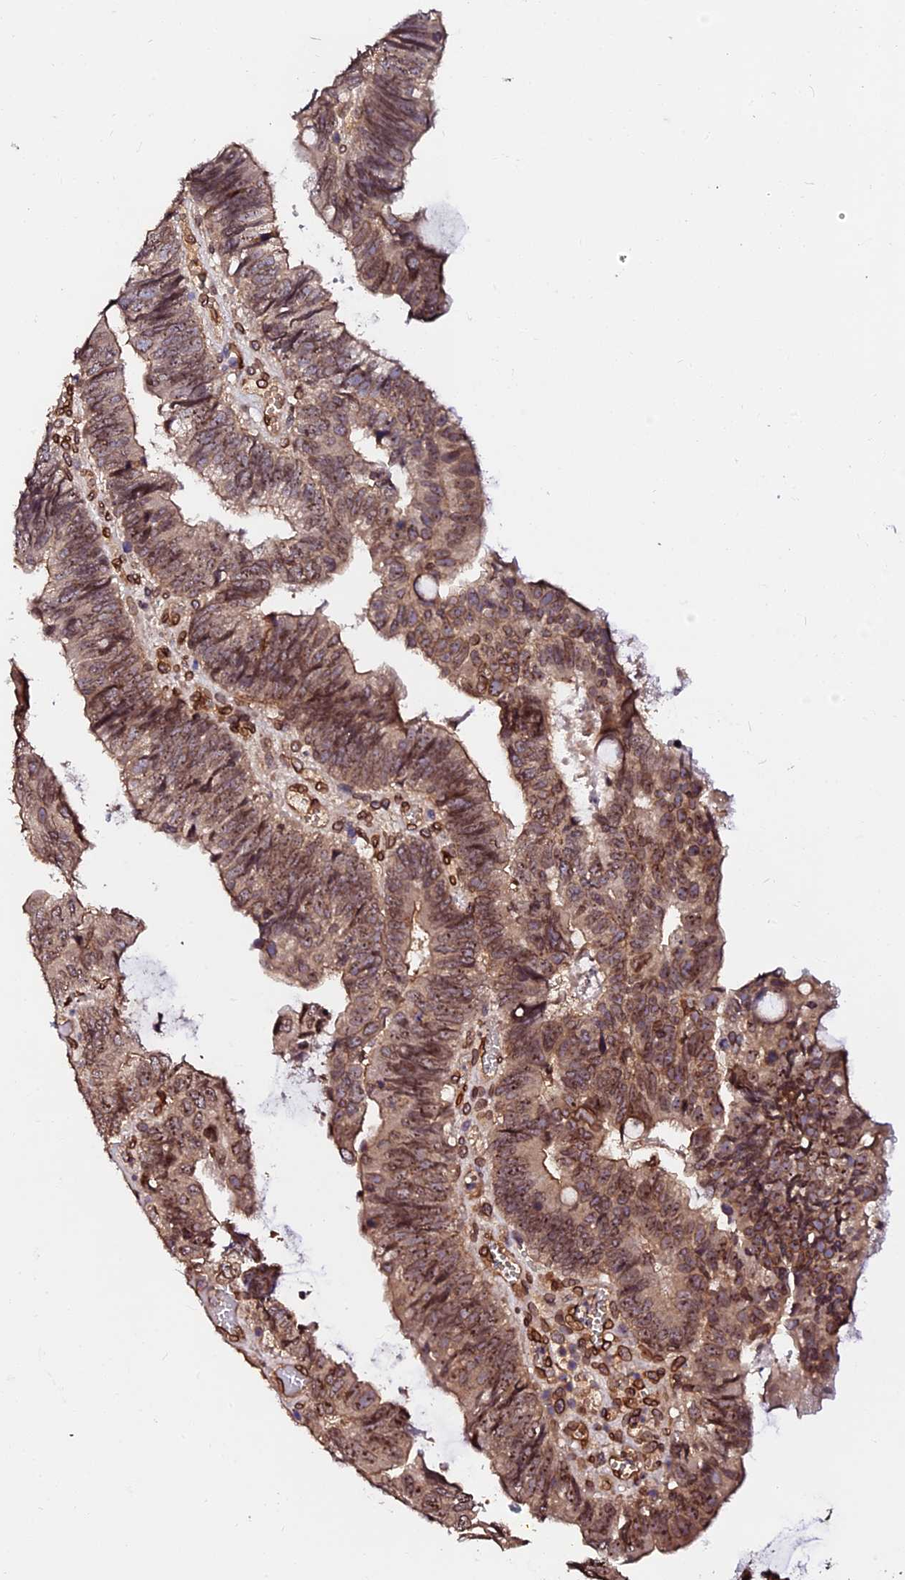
{"staining": {"intensity": "moderate", "quantity": ">75%", "location": "cytoplasmic/membranous,nuclear"}, "tissue": "colorectal cancer", "cell_type": "Tumor cells", "image_type": "cancer", "snomed": [{"axis": "morphology", "description": "Adenocarcinoma, NOS"}, {"axis": "topography", "description": "Colon"}], "caption": "There is medium levels of moderate cytoplasmic/membranous and nuclear positivity in tumor cells of colorectal cancer (adenocarcinoma), as demonstrated by immunohistochemical staining (brown color).", "gene": "ANAPC5", "patient": {"sex": "female", "age": 67}}